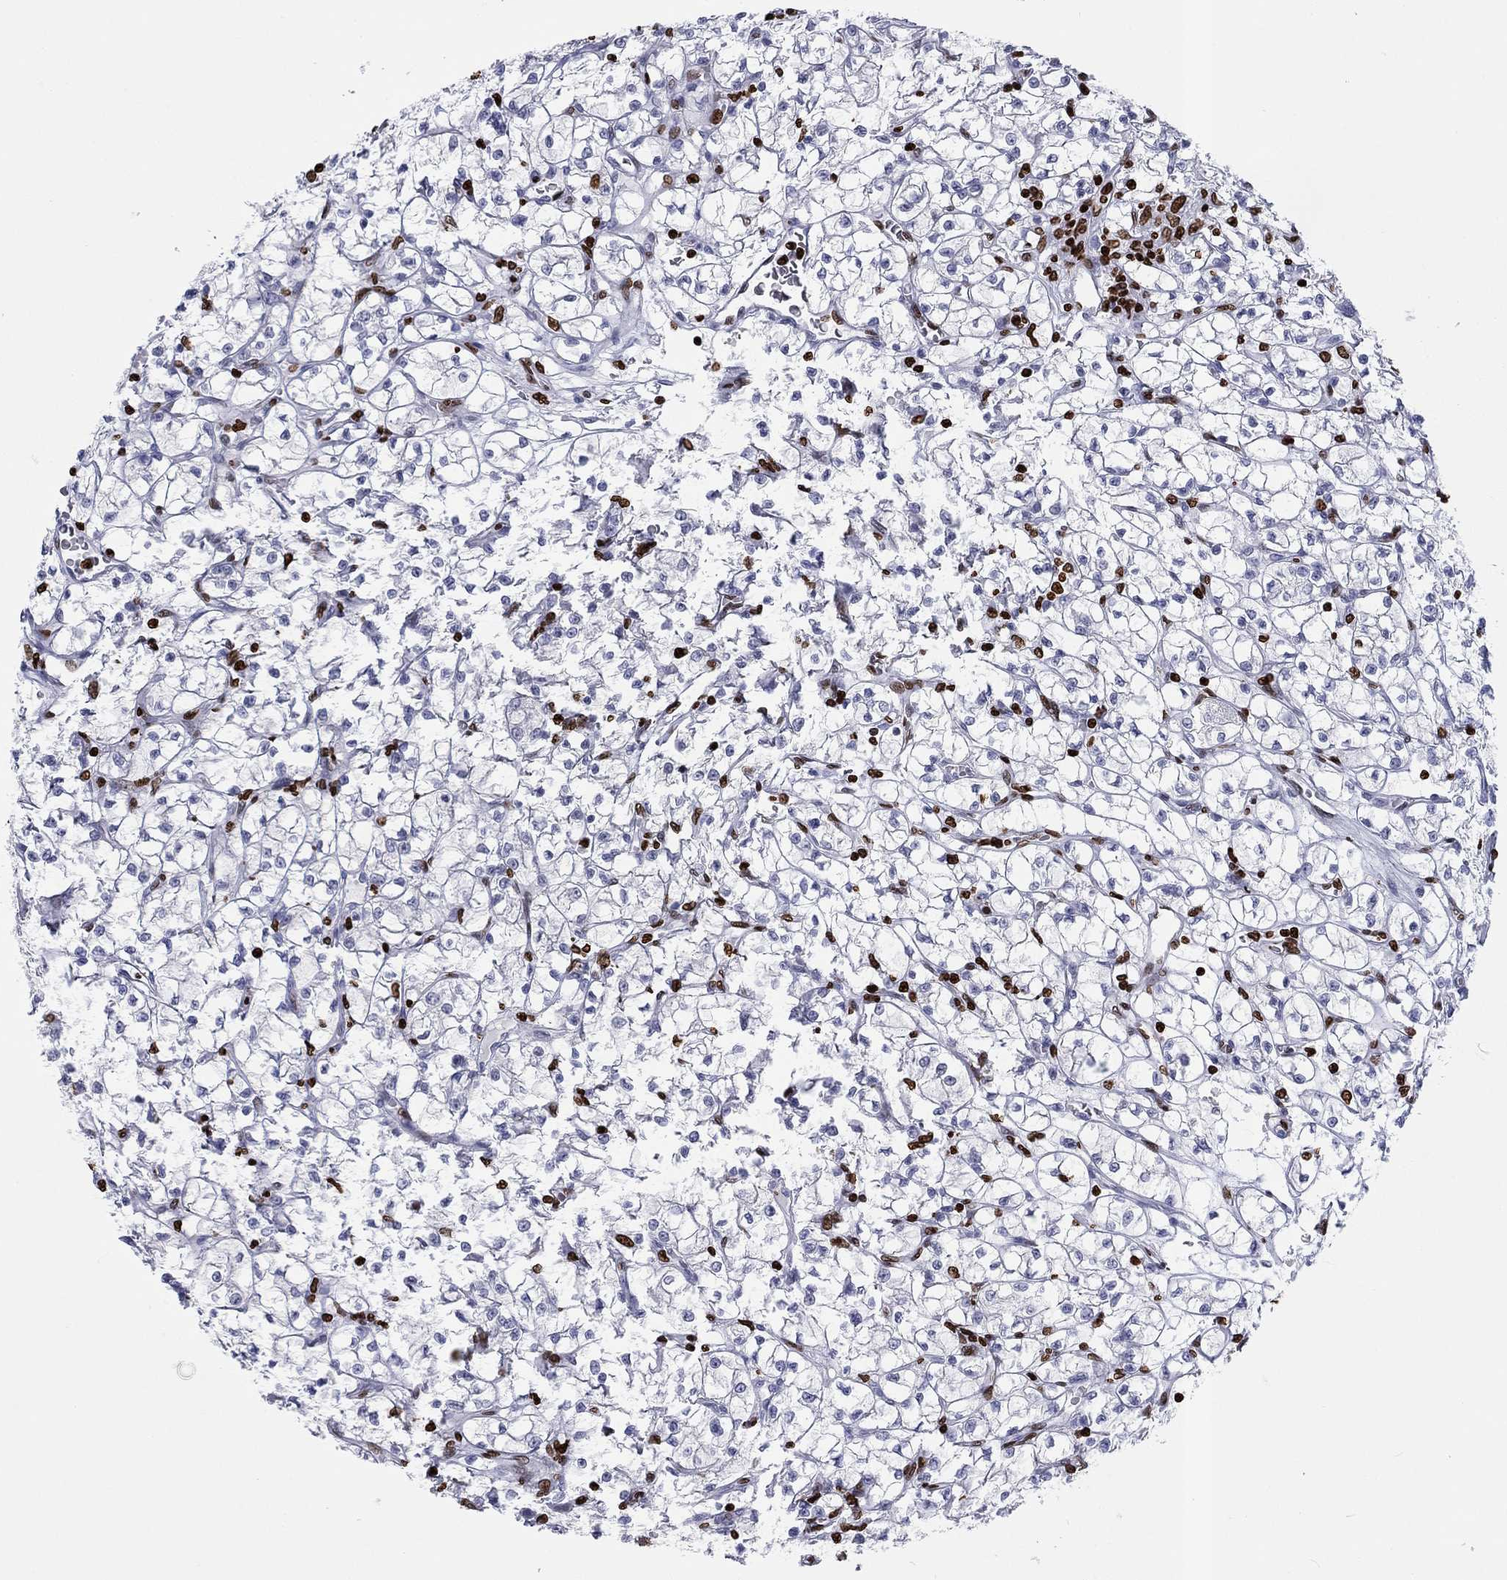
{"staining": {"intensity": "strong", "quantity": "<25%", "location": "nuclear"}, "tissue": "renal cancer", "cell_type": "Tumor cells", "image_type": "cancer", "snomed": [{"axis": "morphology", "description": "Adenocarcinoma, NOS"}, {"axis": "topography", "description": "Kidney"}], "caption": "IHC histopathology image of neoplastic tissue: renal cancer stained using IHC displays medium levels of strong protein expression localized specifically in the nuclear of tumor cells, appearing as a nuclear brown color.", "gene": "H1-5", "patient": {"sex": "female", "age": 64}}